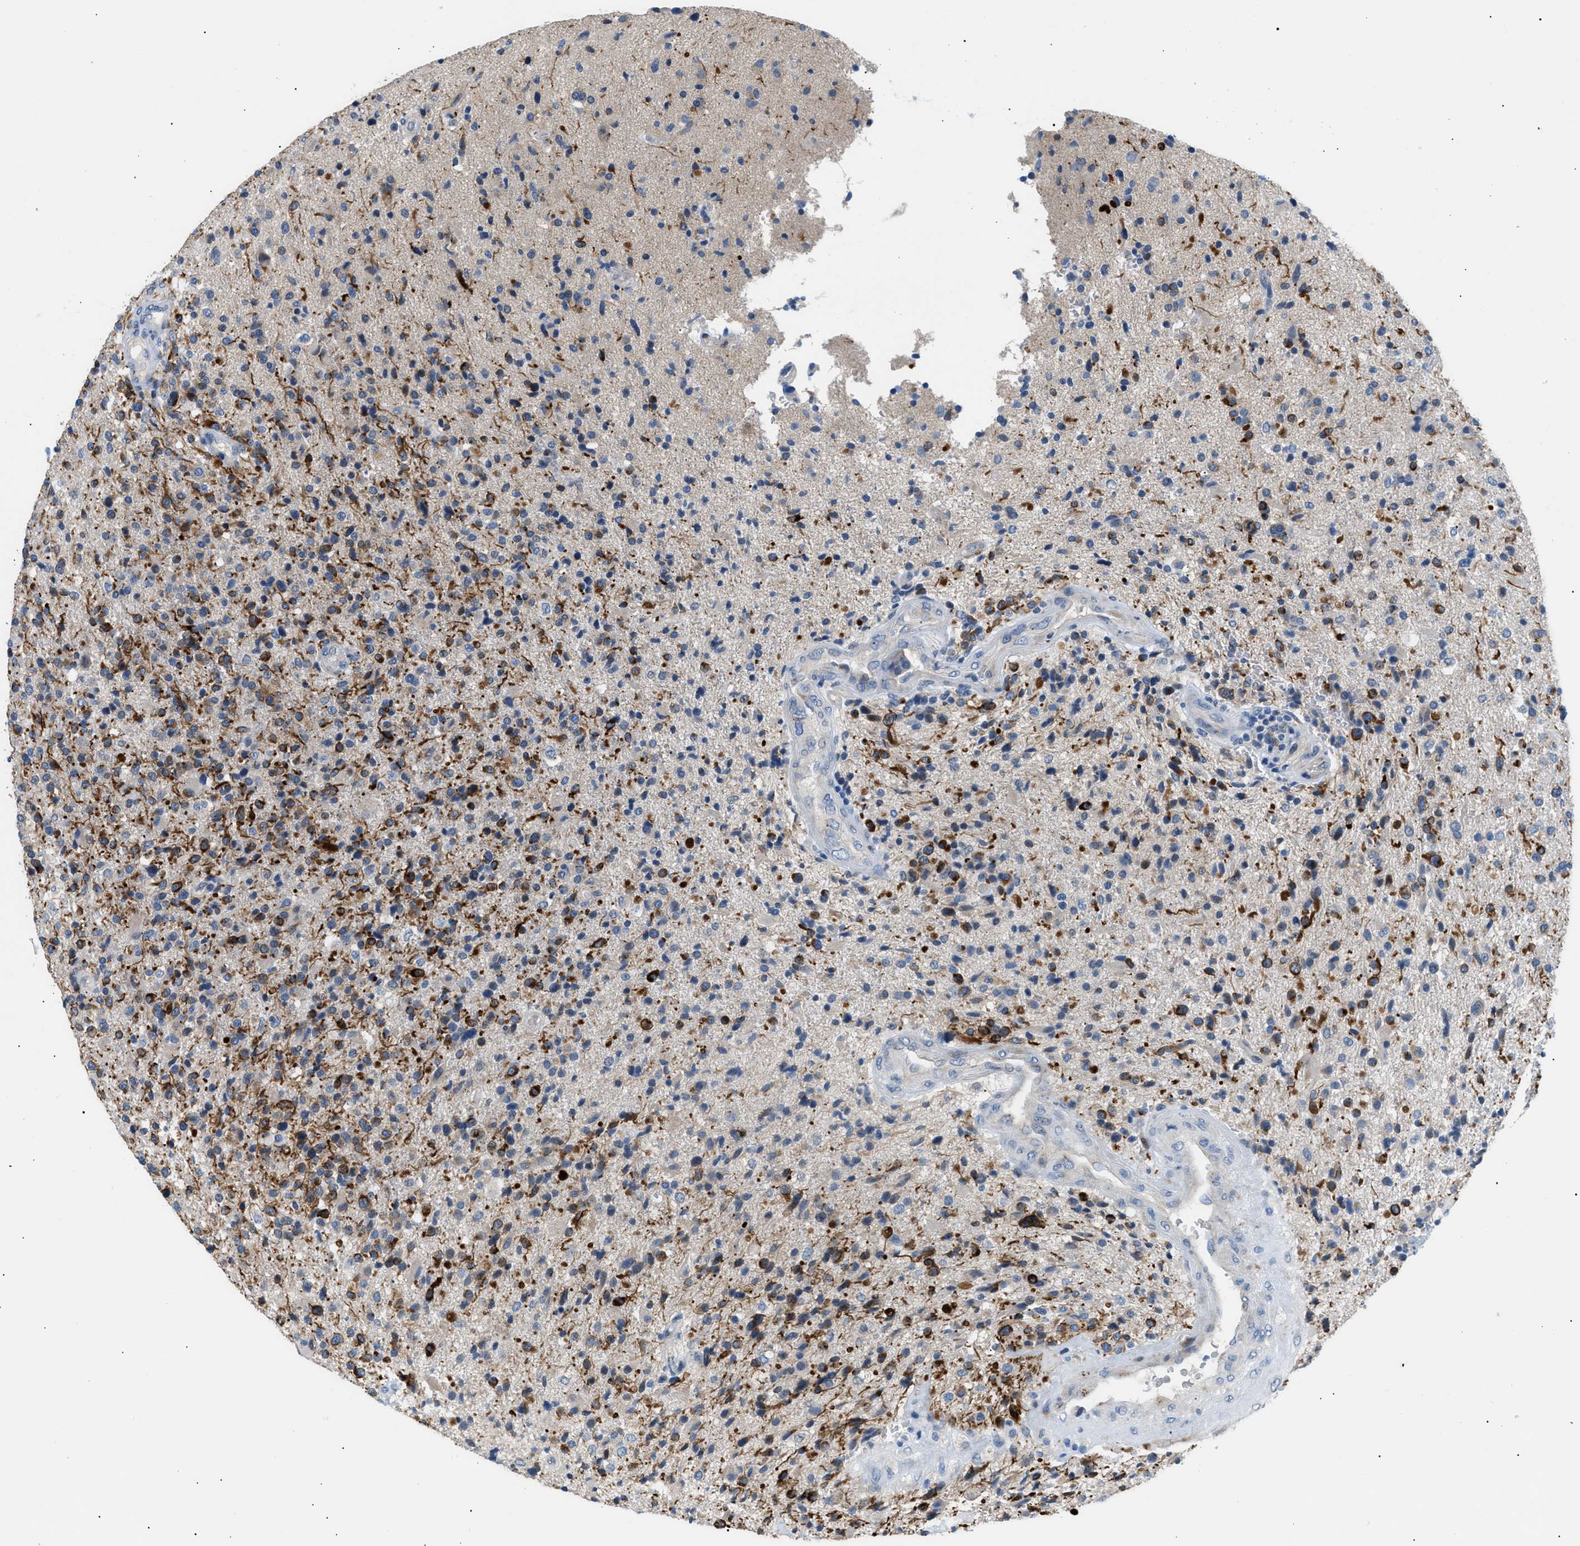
{"staining": {"intensity": "strong", "quantity": "<25%", "location": "cytoplasmic/membranous"}, "tissue": "glioma", "cell_type": "Tumor cells", "image_type": "cancer", "snomed": [{"axis": "morphology", "description": "Glioma, malignant, High grade"}, {"axis": "topography", "description": "Brain"}], "caption": "Immunohistochemistry staining of glioma, which demonstrates medium levels of strong cytoplasmic/membranous expression in about <25% of tumor cells indicating strong cytoplasmic/membranous protein positivity. The staining was performed using DAB (brown) for protein detection and nuclei were counterstained in hematoxylin (blue).", "gene": "ICA1", "patient": {"sex": "male", "age": 72}}